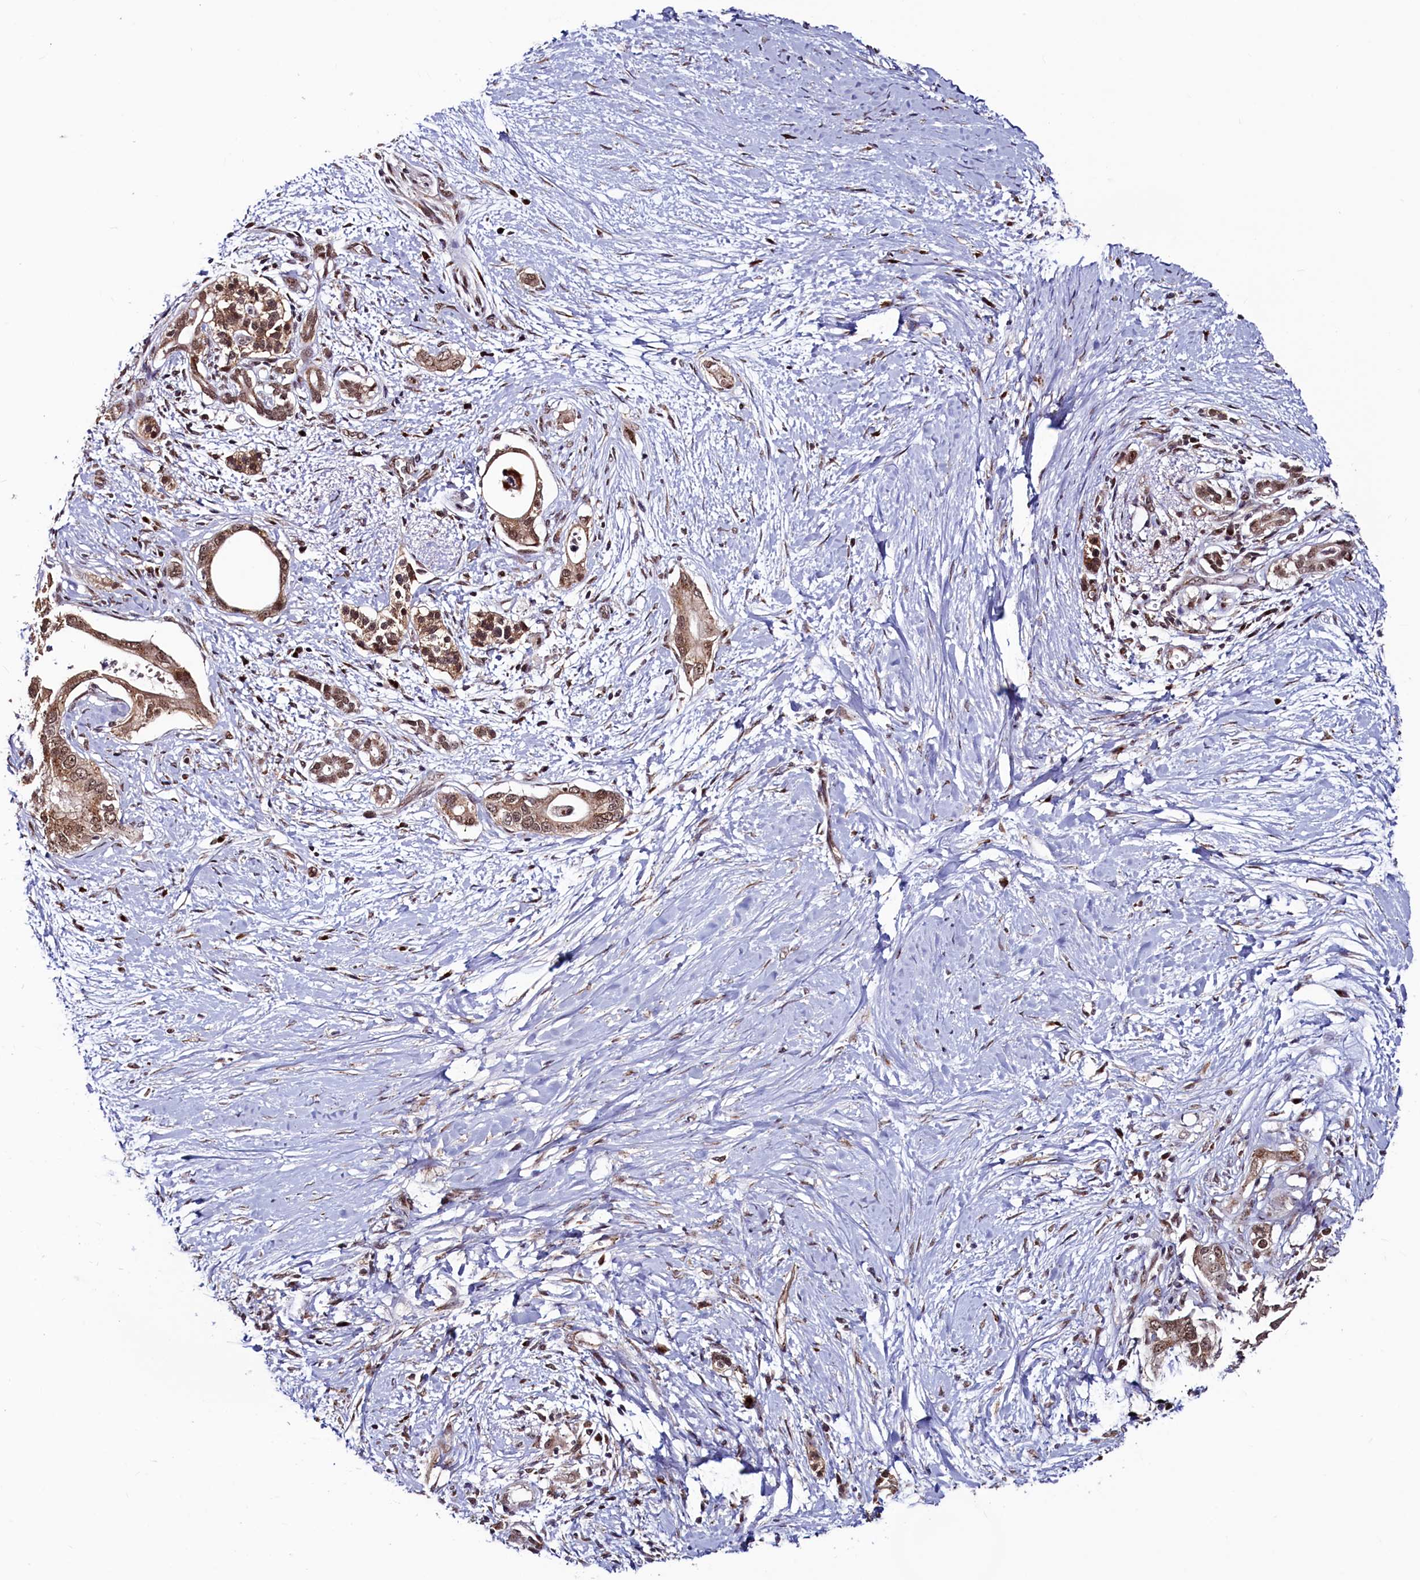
{"staining": {"intensity": "moderate", "quantity": ">75%", "location": "cytoplasmic/membranous,nuclear"}, "tissue": "pancreatic cancer", "cell_type": "Tumor cells", "image_type": "cancer", "snomed": [{"axis": "morphology", "description": "Normal tissue, NOS"}, {"axis": "morphology", "description": "Adenocarcinoma, NOS"}, {"axis": "topography", "description": "Pancreas"}, {"axis": "topography", "description": "Peripheral nerve tissue"}], "caption": "Pancreatic cancer stained with a brown dye reveals moderate cytoplasmic/membranous and nuclear positive staining in about >75% of tumor cells.", "gene": "SEC24C", "patient": {"sex": "male", "age": 59}}